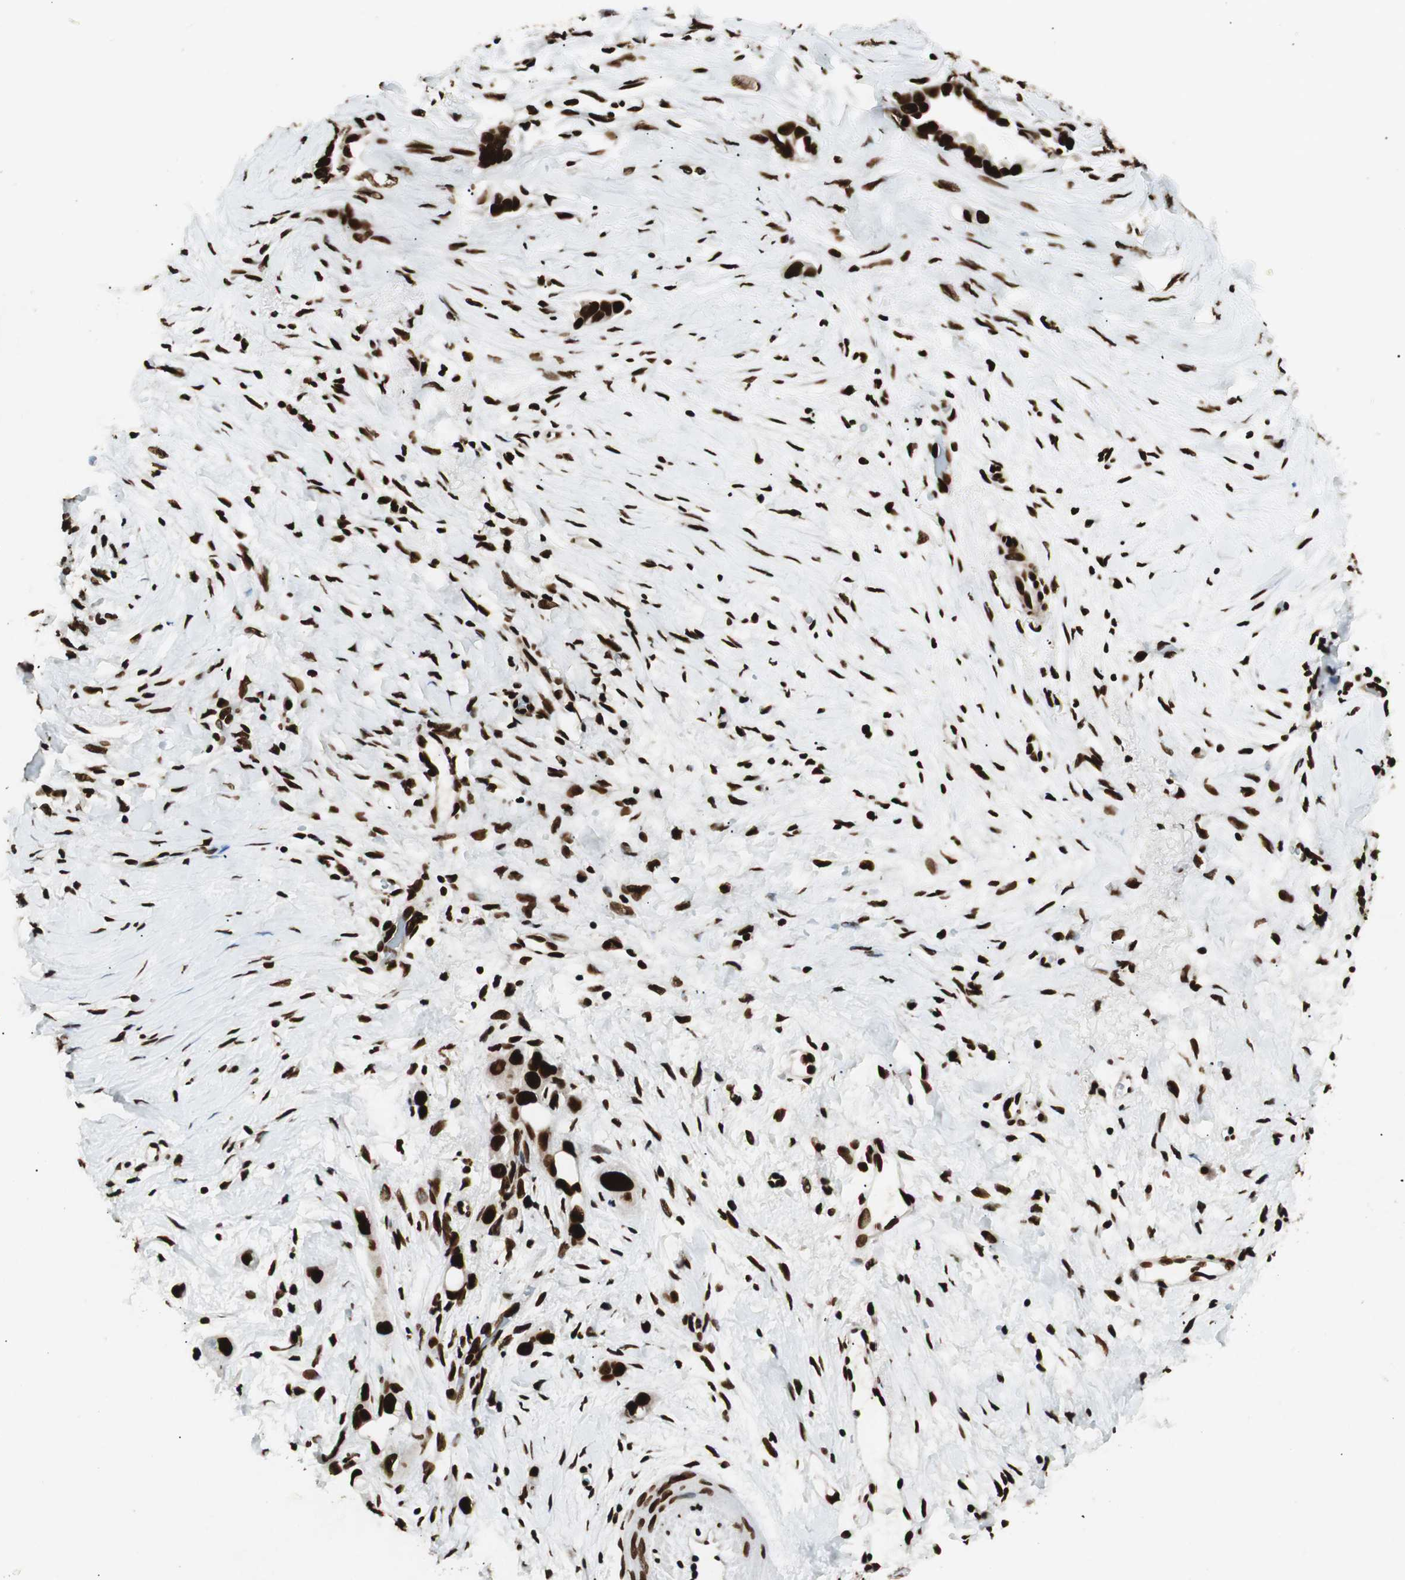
{"staining": {"intensity": "strong", "quantity": ">75%", "location": "nuclear"}, "tissue": "liver cancer", "cell_type": "Tumor cells", "image_type": "cancer", "snomed": [{"axis": "morphology", "description": "Cholangiocarcinoma"}, {"axis": "topography", "description": "Liver"}], "caption": "A brown stain labels strong nuclear positivity of a protein in liver cancer tumor cells.", "gene": "EWSR1", "patient": {"sex": "female", "age": 65}}